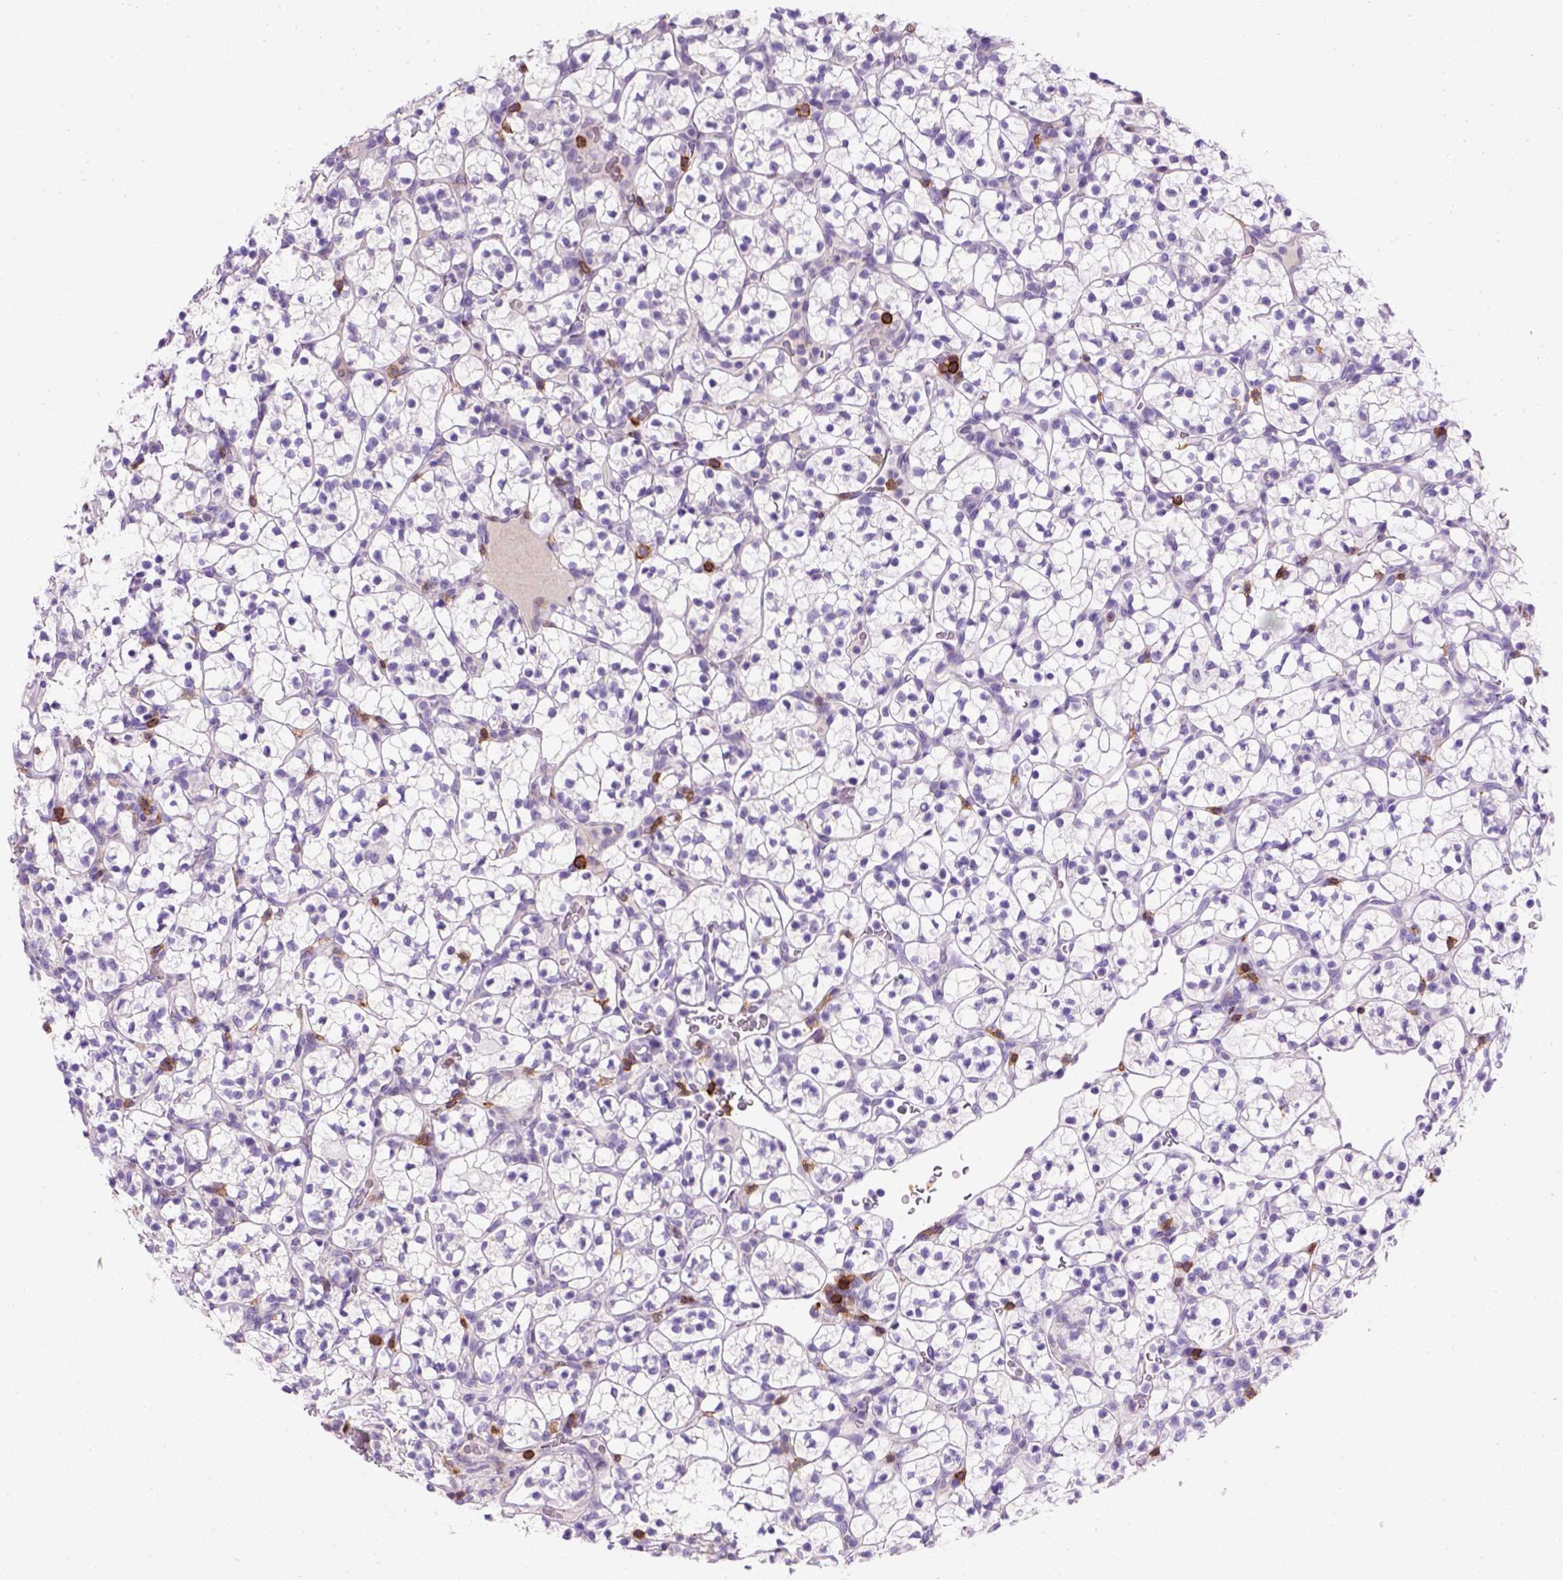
{"staining": {"intensity": "negative", "quantity": "none", "location": "none"}, "tissue": "renal cancer", "cell_type": "Tumor cells", "image_type": "cancer", "snomed": [{"axis": "morphology", "description": "Adenocarcinoma, NOS"}, {"axis": "topography", "description": "Kidney"}], "caption": "A high-resolution photomicrograph shows immunohistochemistry staining of renal cancer (adenocarcinoma), which demonstrates no significant positivity in tumor cells.", "gene": "CD3E", "patient": {"sex": "female", "age": 89}}